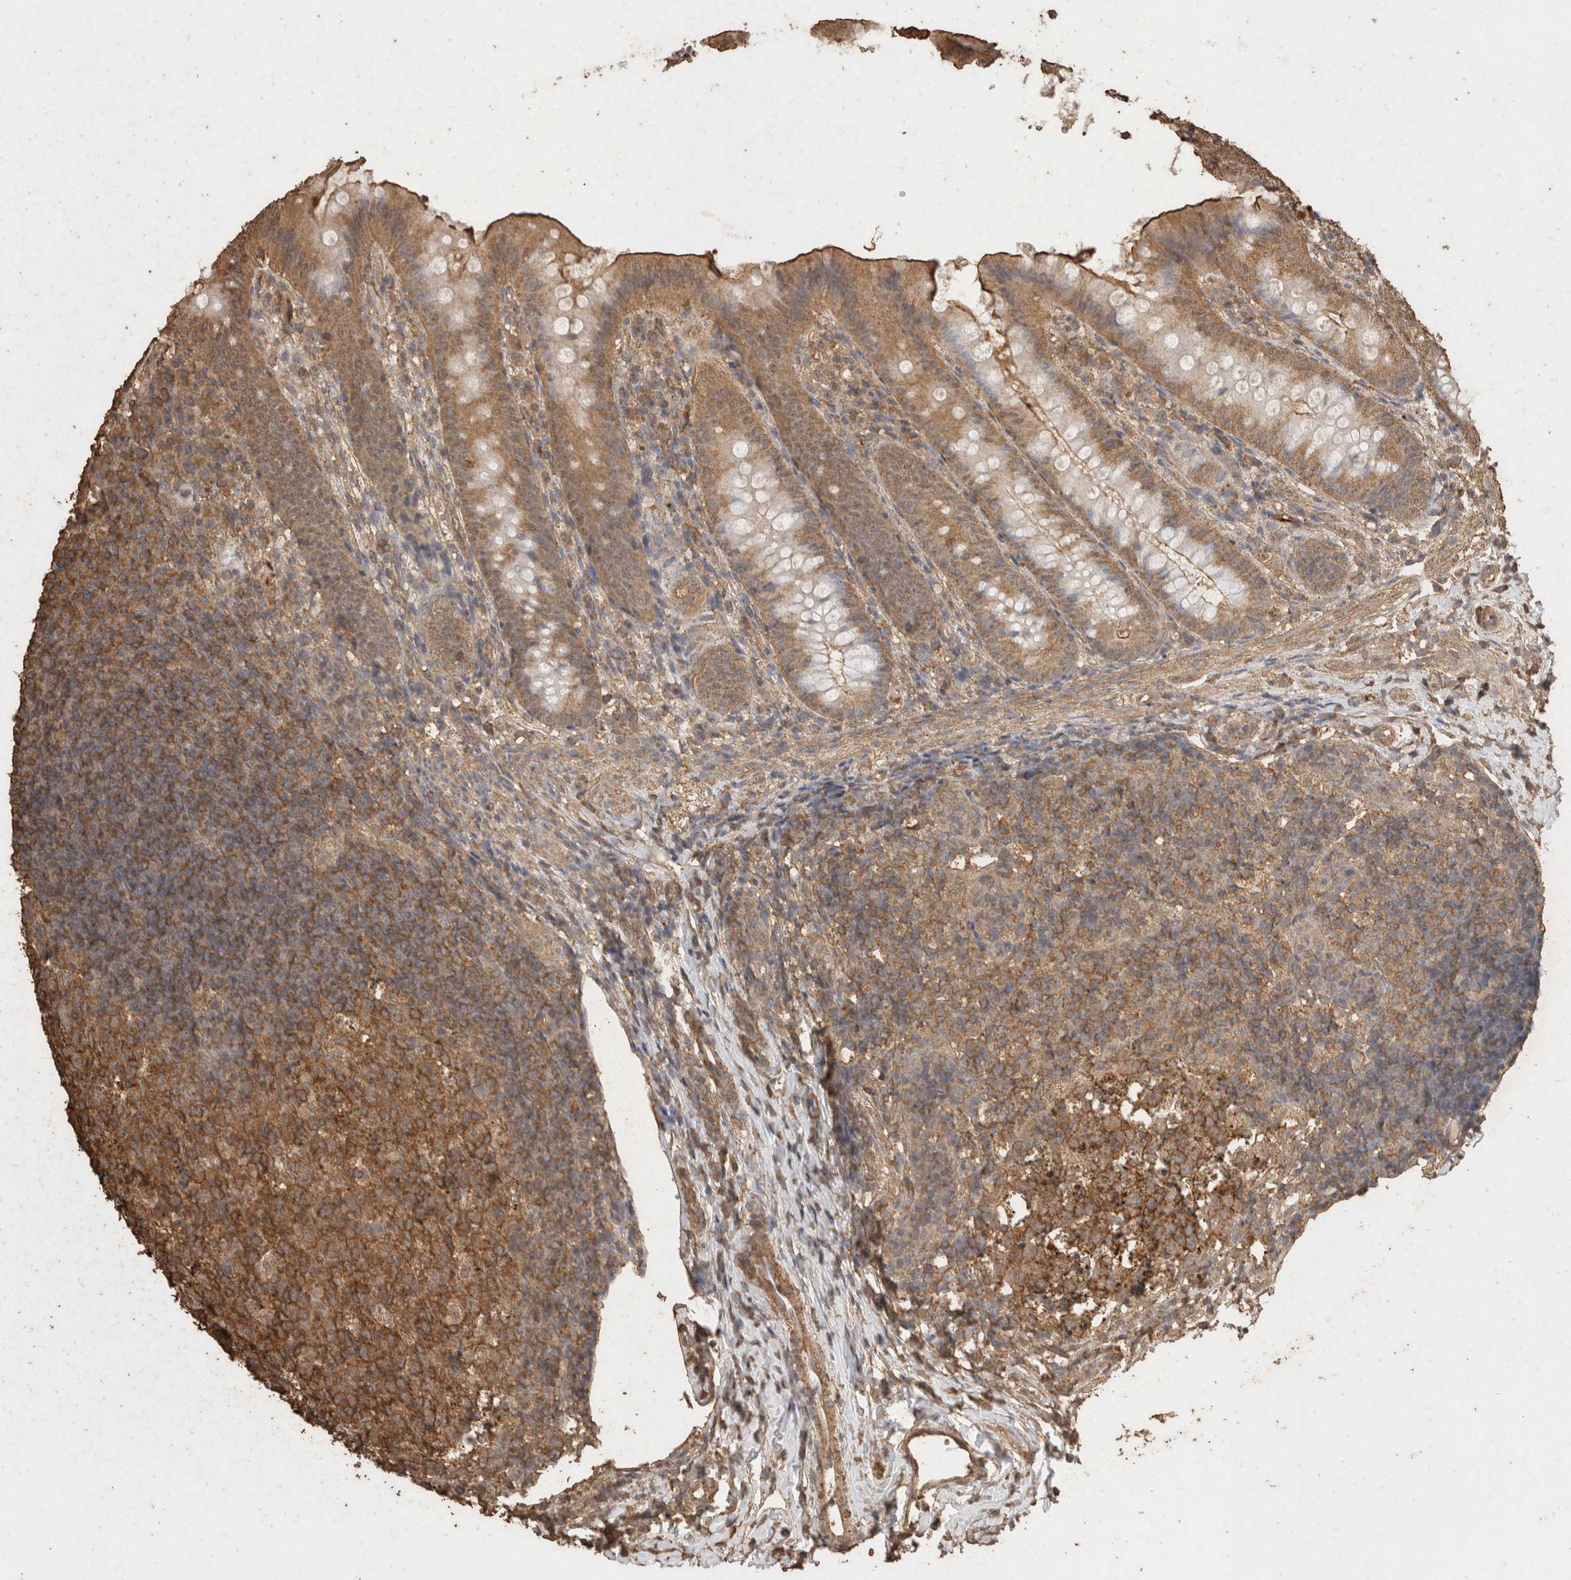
{"staining": {"intensity": "moderate", "quantity": ">75%", "location": "cytoplasmic/membranous"}, "tissue": "appendix", "cell_type": "Glandular cells", "image_type": "normal", "snomed": [{"axis": "morphology", "description": "Normal tissue, NOS"}, {"axis": "topography", "description": "Appendix"}], "caption": "Immunohistochemical staining of benign appendix displays >75% levels of moderate cytoplasmic/membranous protein positivity in approximately >75% of glandular cells.", "gene": "CX3CL1", "patient": {"sex": "male", "age": 1}}